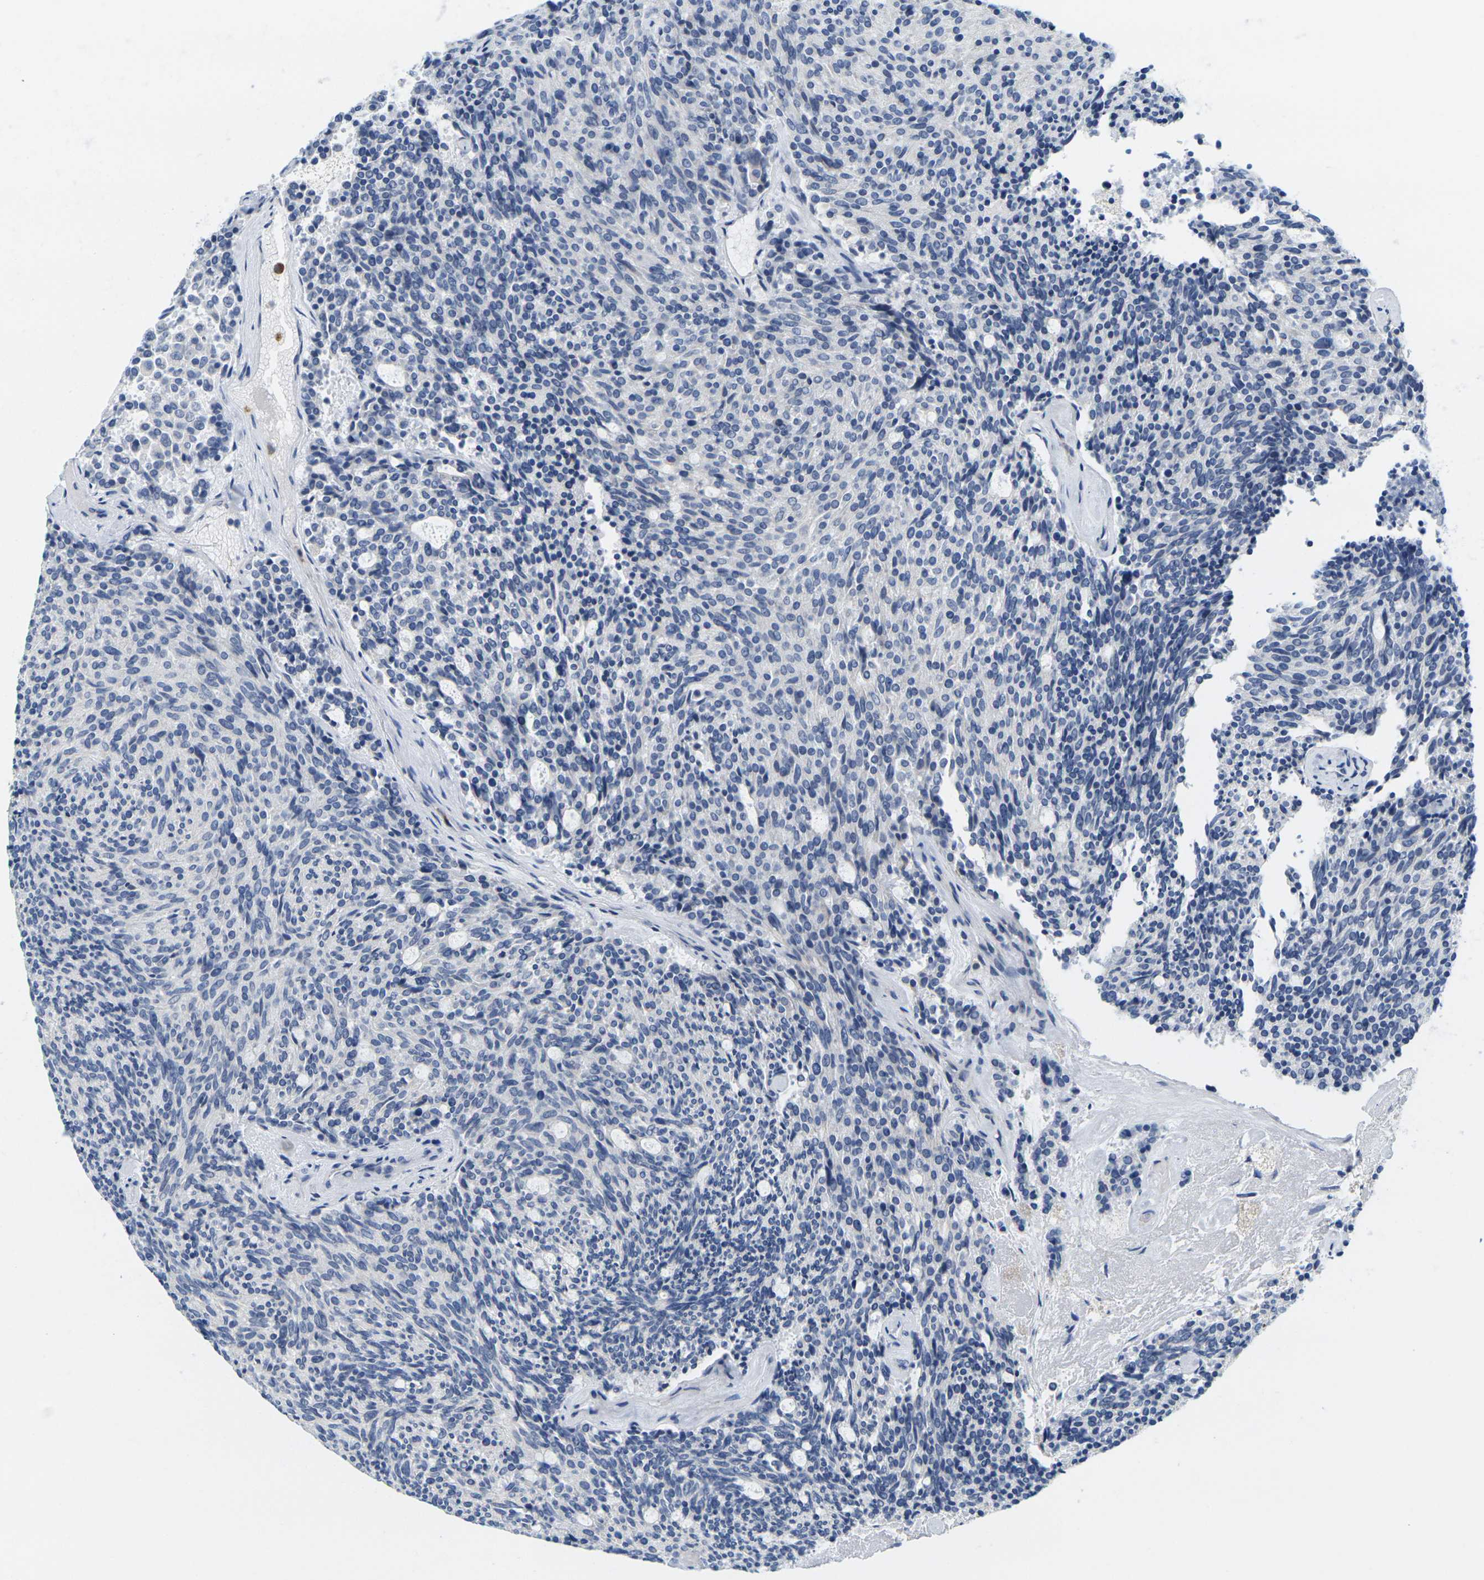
{"staining": {"intensity": "negative", "quantity": "none", "location": "none"}, "tissue": "carcinoid", "cell_type": "Tumor cells", "image_type": "cancer", "snomed": [{"axis": "morphology", "description": "Carcinoid, malignant, NOS"}, {"axis": "topography", "description": "Pancreas"}], "caption": "A high-resolution histopathology image shows immunohistochemistry staining of carcinoid, which reveals no significant expression in tumor cells.", "gene": "KLK5", "patient": {"sex": "female", "age": 54}}